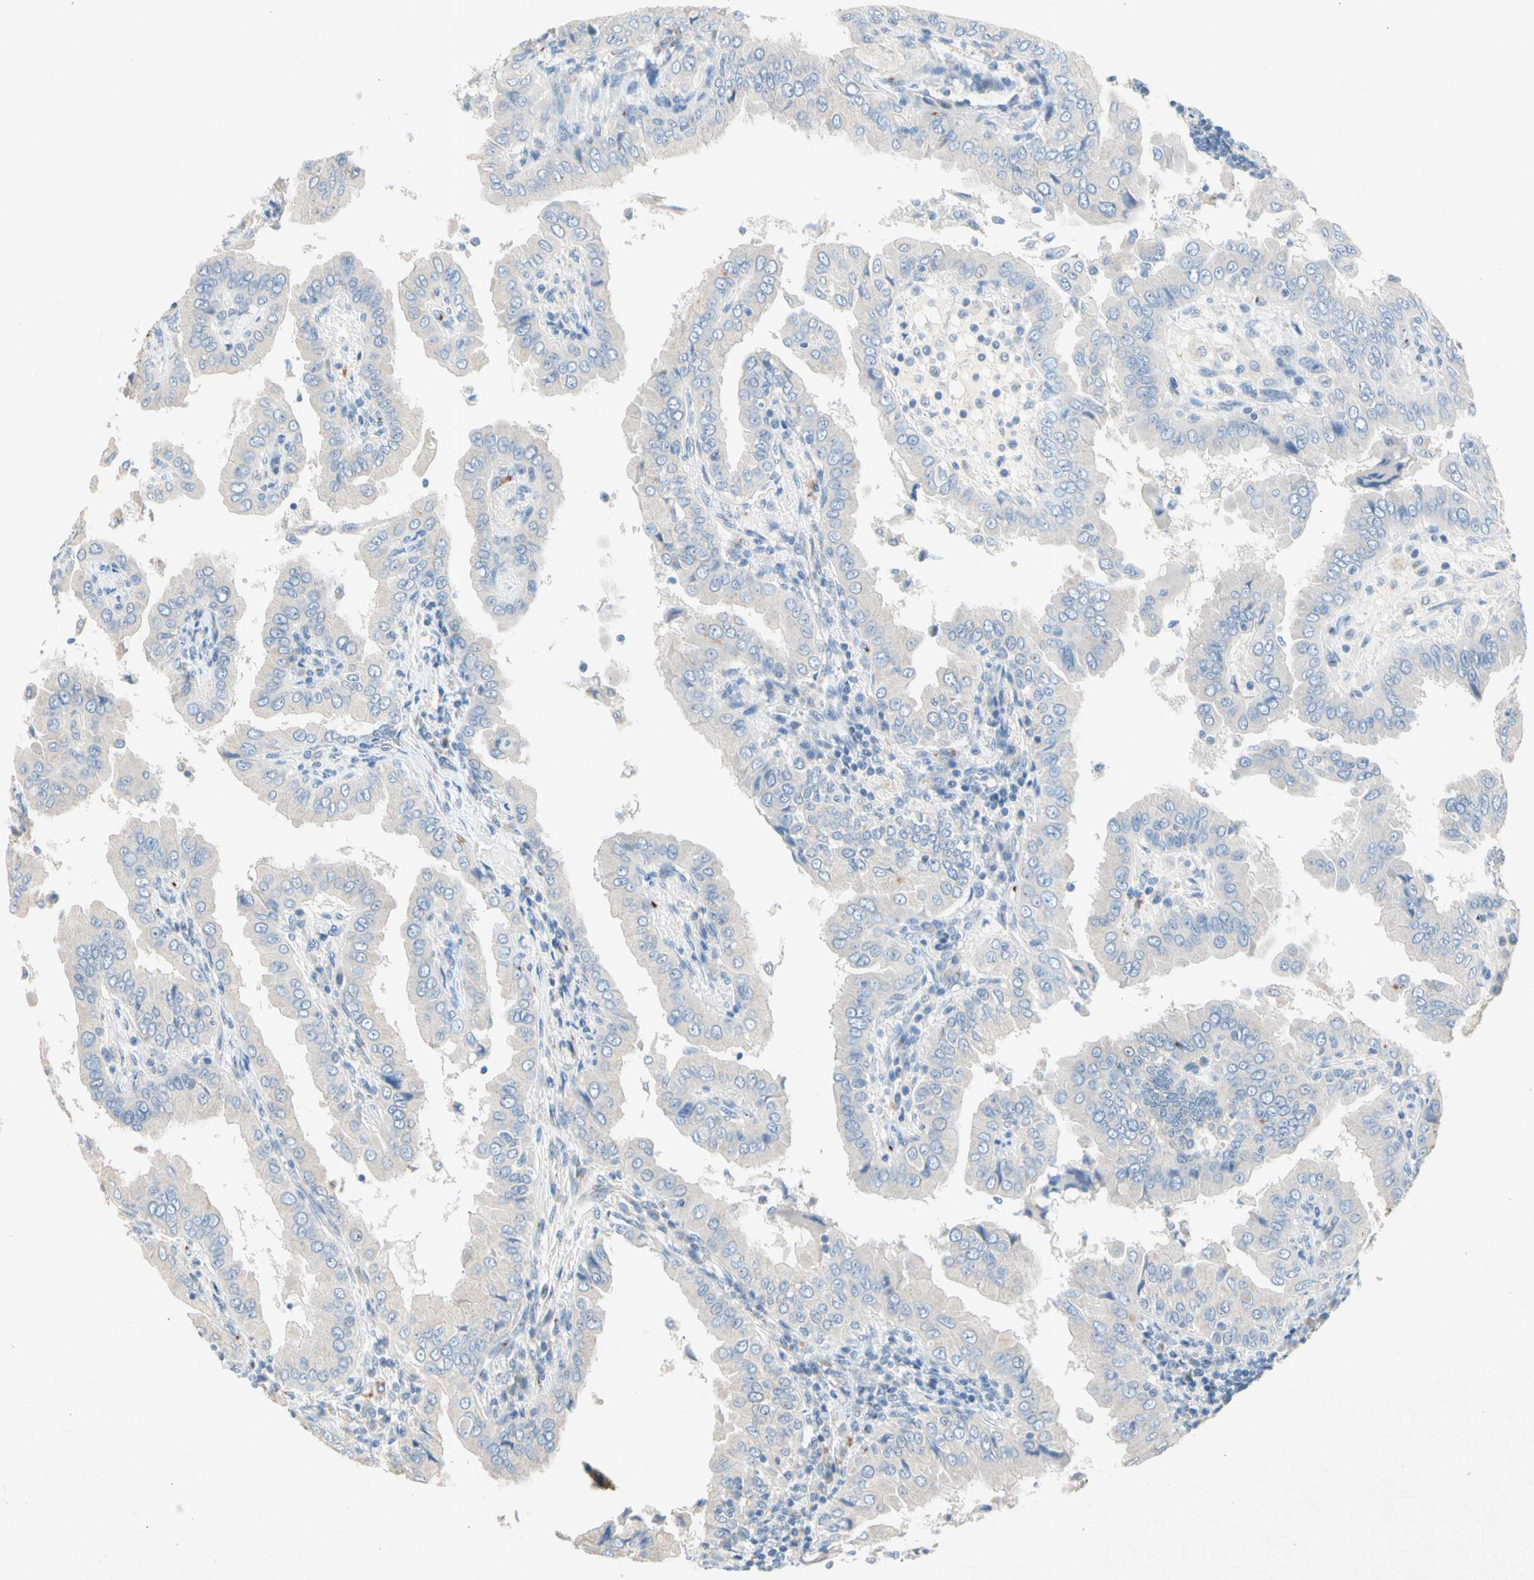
{"staining": {"intensity": "negative", "quantity": "none", "location": "none"}, "tissue": "thyroid cancer", "cell_type": "Tumor cells", "image_type": "cancer", "snomed": [{"axis": "morphology", "description": "Papillary adenocarcinoma, NOS"}, {"axis": "topography", "description": "Thyroid gland"}], "caption": "Tumor cells are negative for protein expression in human thyroid cancer.", "gene": "GASK1B", "patient": {"sex": "male", "age": 33}}